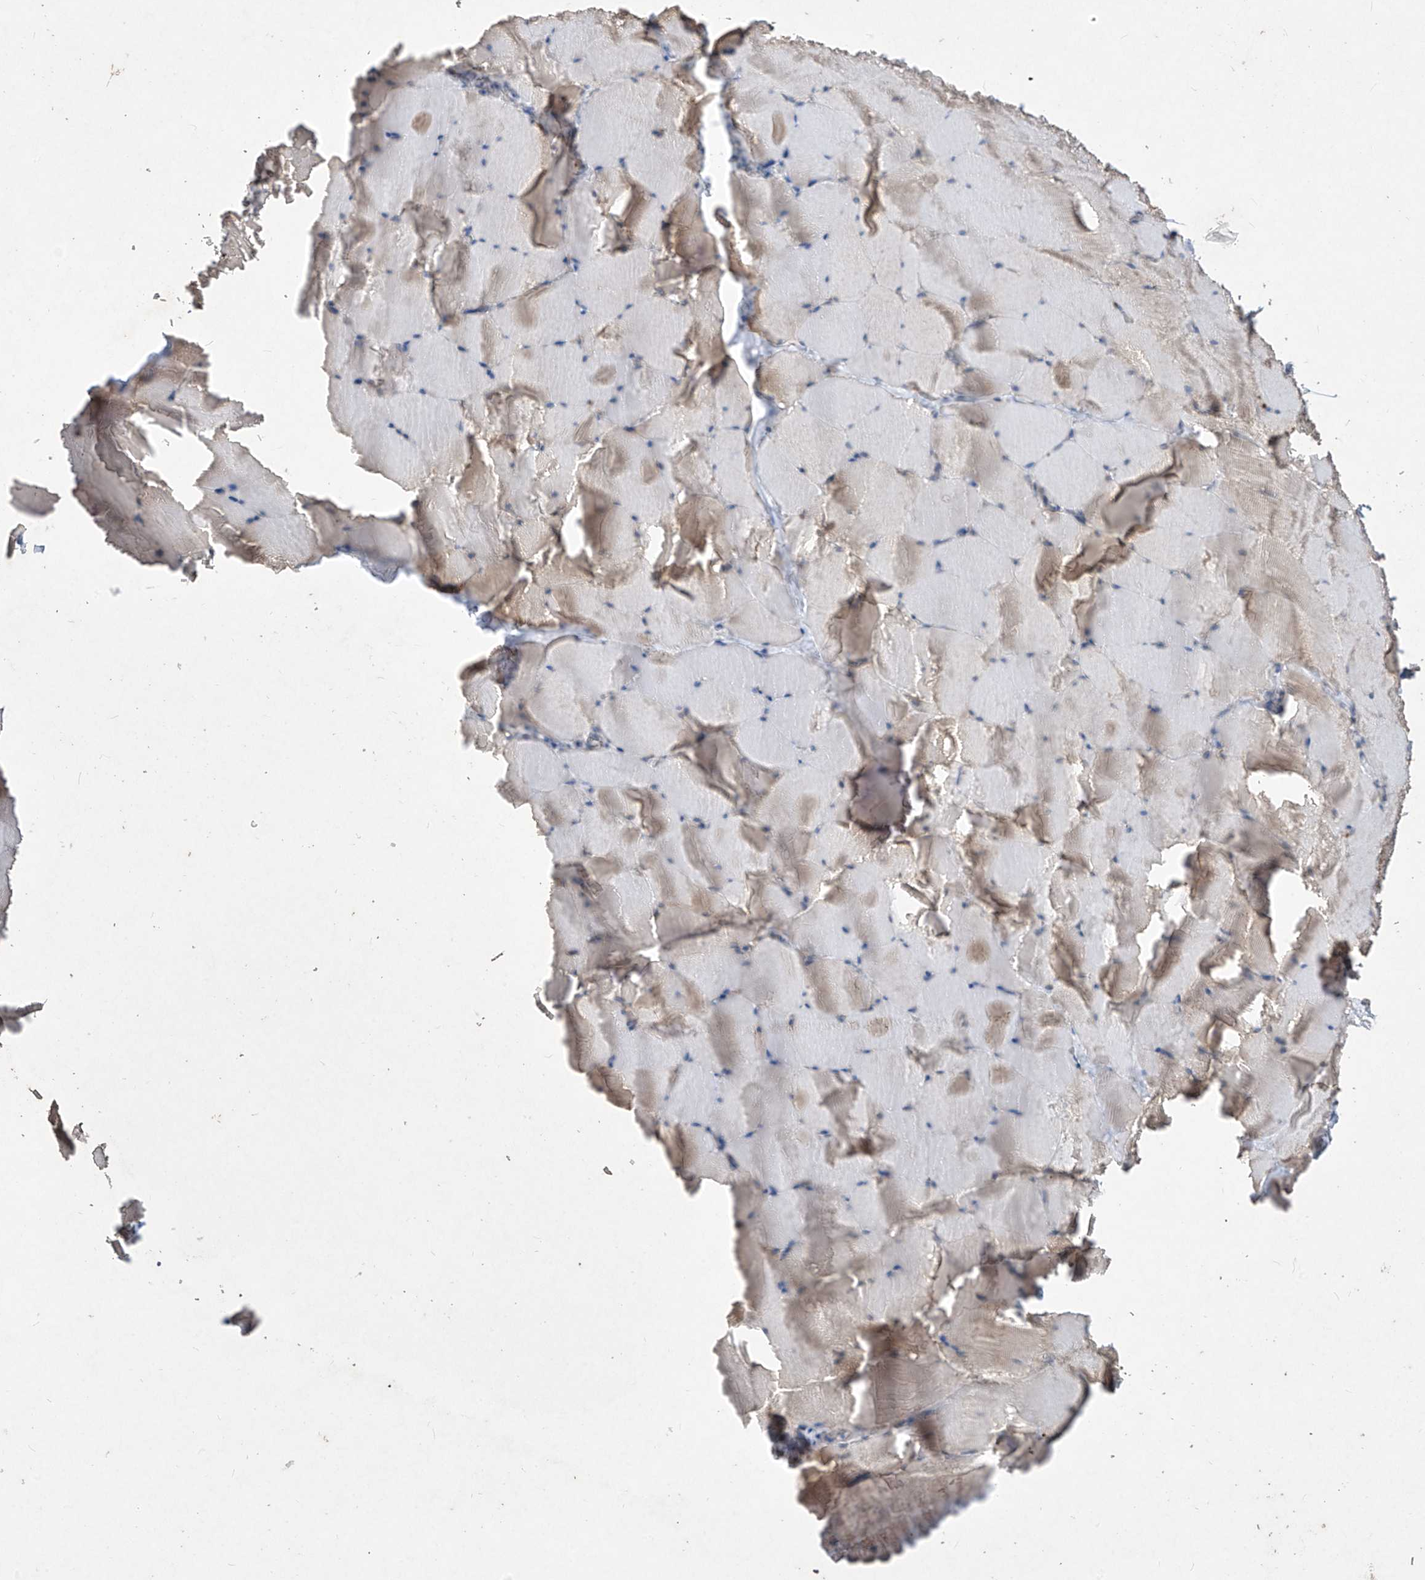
{"staining": {"intensity": "weak", "quantity": "<25%", "location": "cytoplasmic/membranous"}, "tissue": "skeletal muscle", "cell_type": "Myocytes", "image_type": "normal", "snomed": [{"axis": "morphology", "description": "Normal tissue, NOS"}, {"axis": "topography", "description": "Skeletal muscle"}], "caption": "This is a histopathology image of immunohistochemistry (IHC) staining of benign skeletal muscle, which shows no positivity in myocytes.", "gene": "RPL34", "patient": {"sex": "male", "age": 62}}